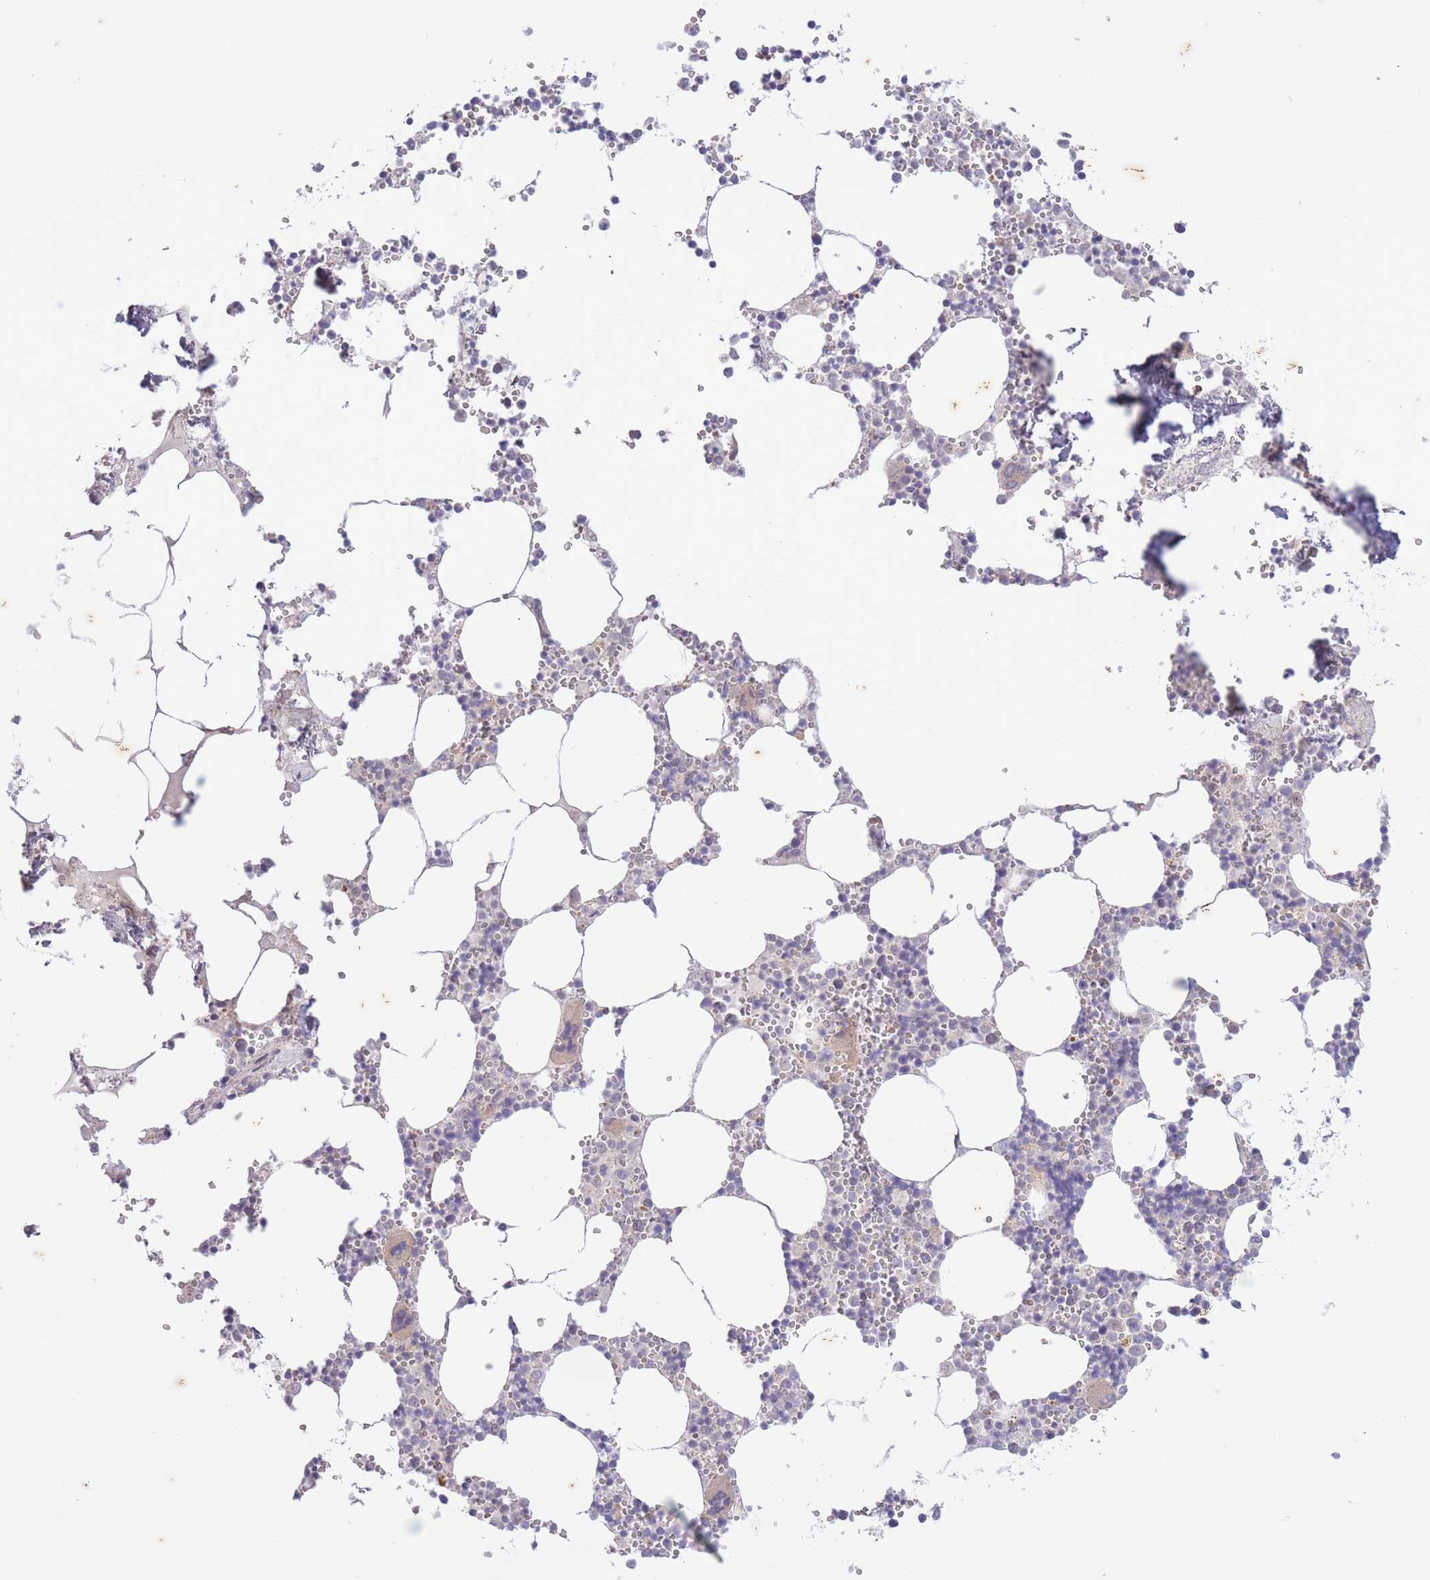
{"staining": {"intensity": "weak", "quantity": "<25%", "location": "cytoplasmic/membranous"}, "tissue": "bone marrow", "cell_type": "Hematopoietic cells", "image_type": "normal", "snomed": [{"axis": "morphology", "description": "Normal tissue, NOS"}, {"axis": "topography", "description": "Bone marrow"}], "caption": "This photomicrograph is of benign bone marrow stained with immunohistochemistry to label a protein in brown with the nuclei are counter-stained blue. There is no staining in hematopoietic cells. (Stains: DAB IHC with hematoxylin counter stain, Microscopy: brightfield microscopy at high magnification).", "gene": "ARPIN", "patient": {"sex": "male", "age": 54}}